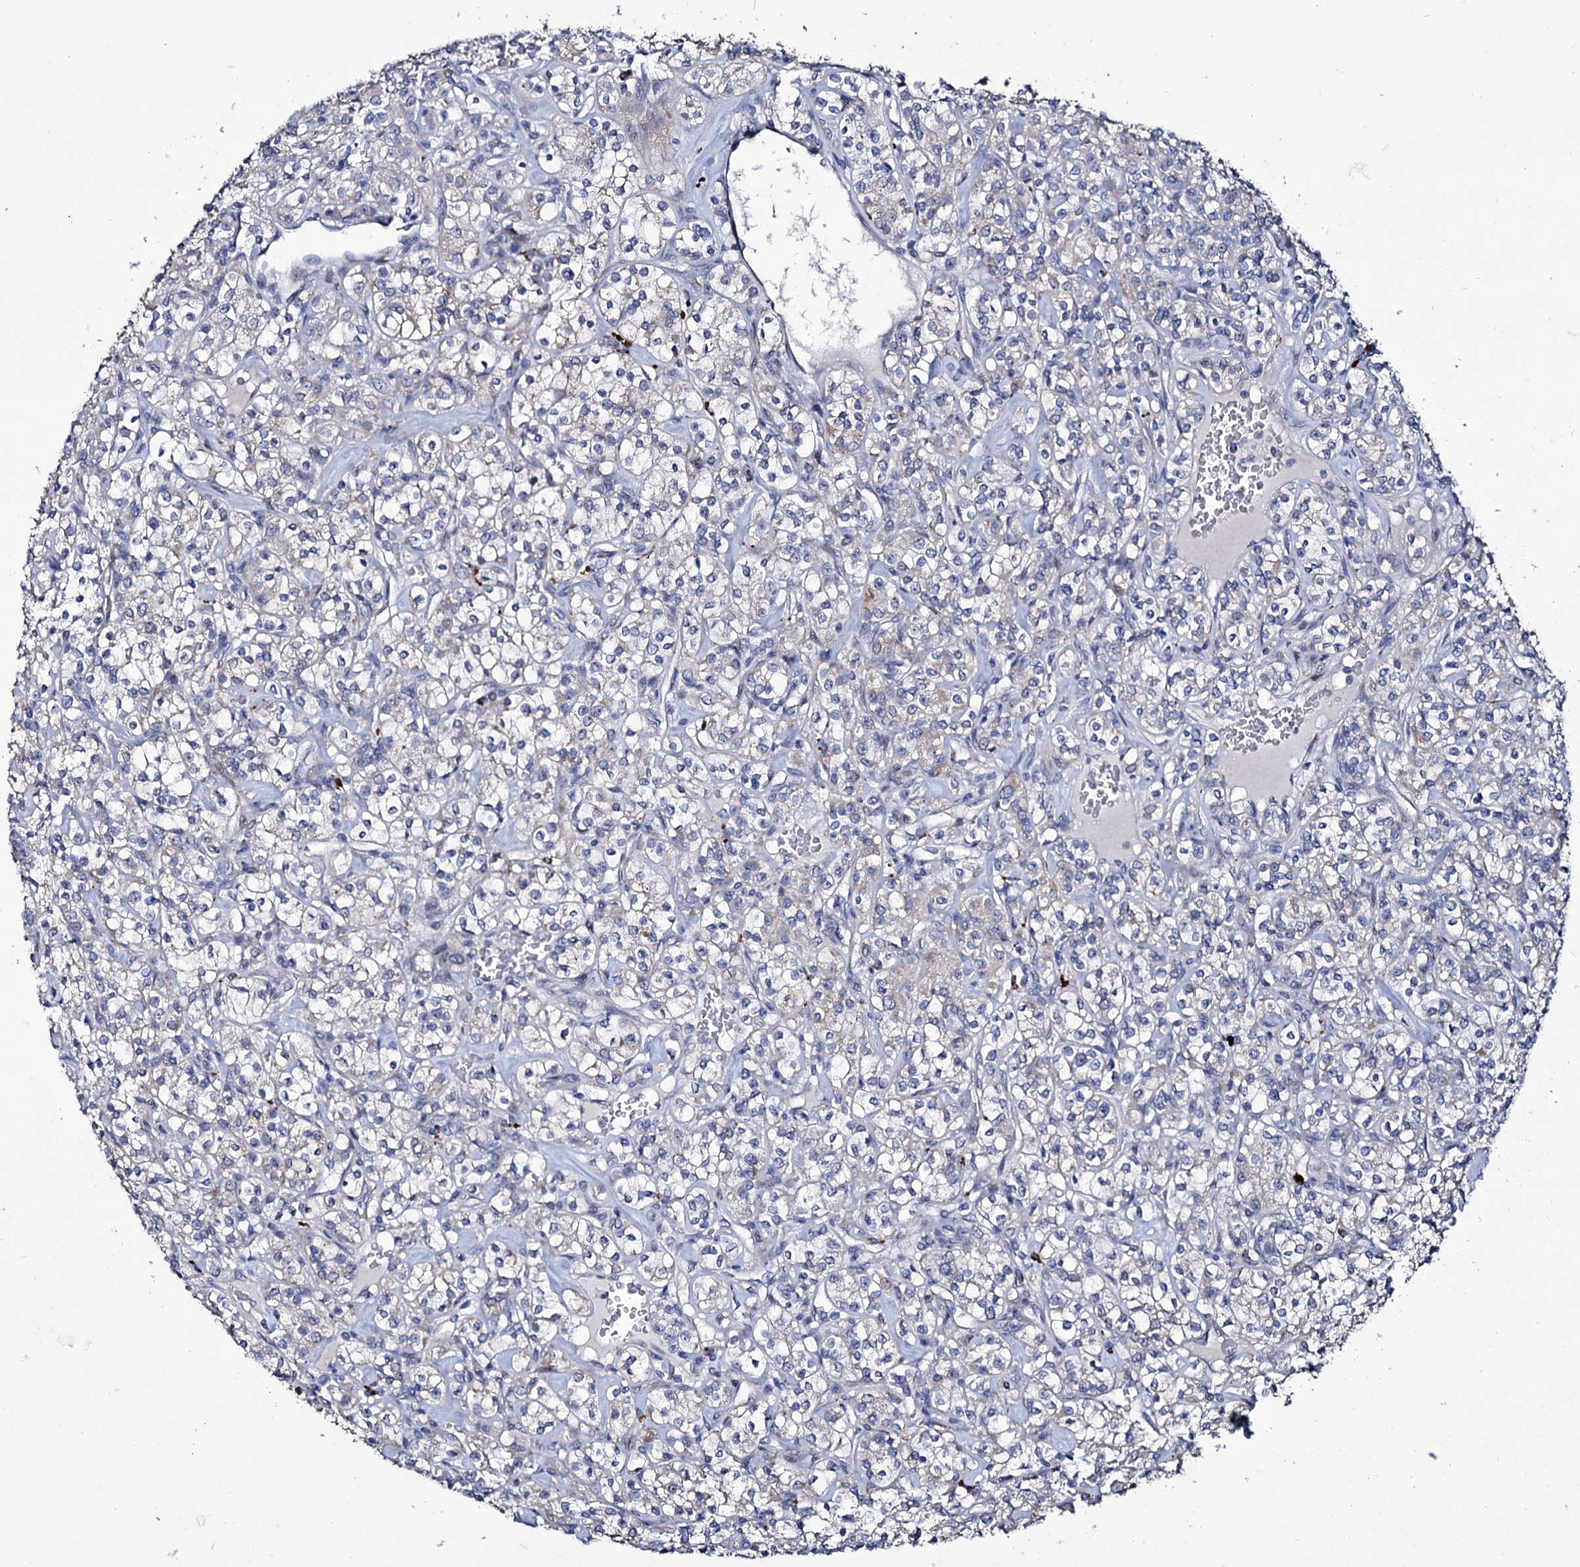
{"staining": {"intensity": "negative", "quantity": "none", "location": "none"}, "tissue": "renal cancer", "cell_type": "Tumor cells", "image_type": "cancer", "snomed": [{"axis": "morphology", "description": "Adenocarcinoma, NOS"}, {"axis": "topography", "description": "Kidney"}], "caption": "A high-resolution histopathology image shows immunohistochemistry staining of renal adenocarcinoma, which demonstrates no significant expression in tumor cells. (IHC, brightfield microscopy, high magnification).", "gene": "TUBGCP5", "patient": {"sex": "male", "age": 77}}